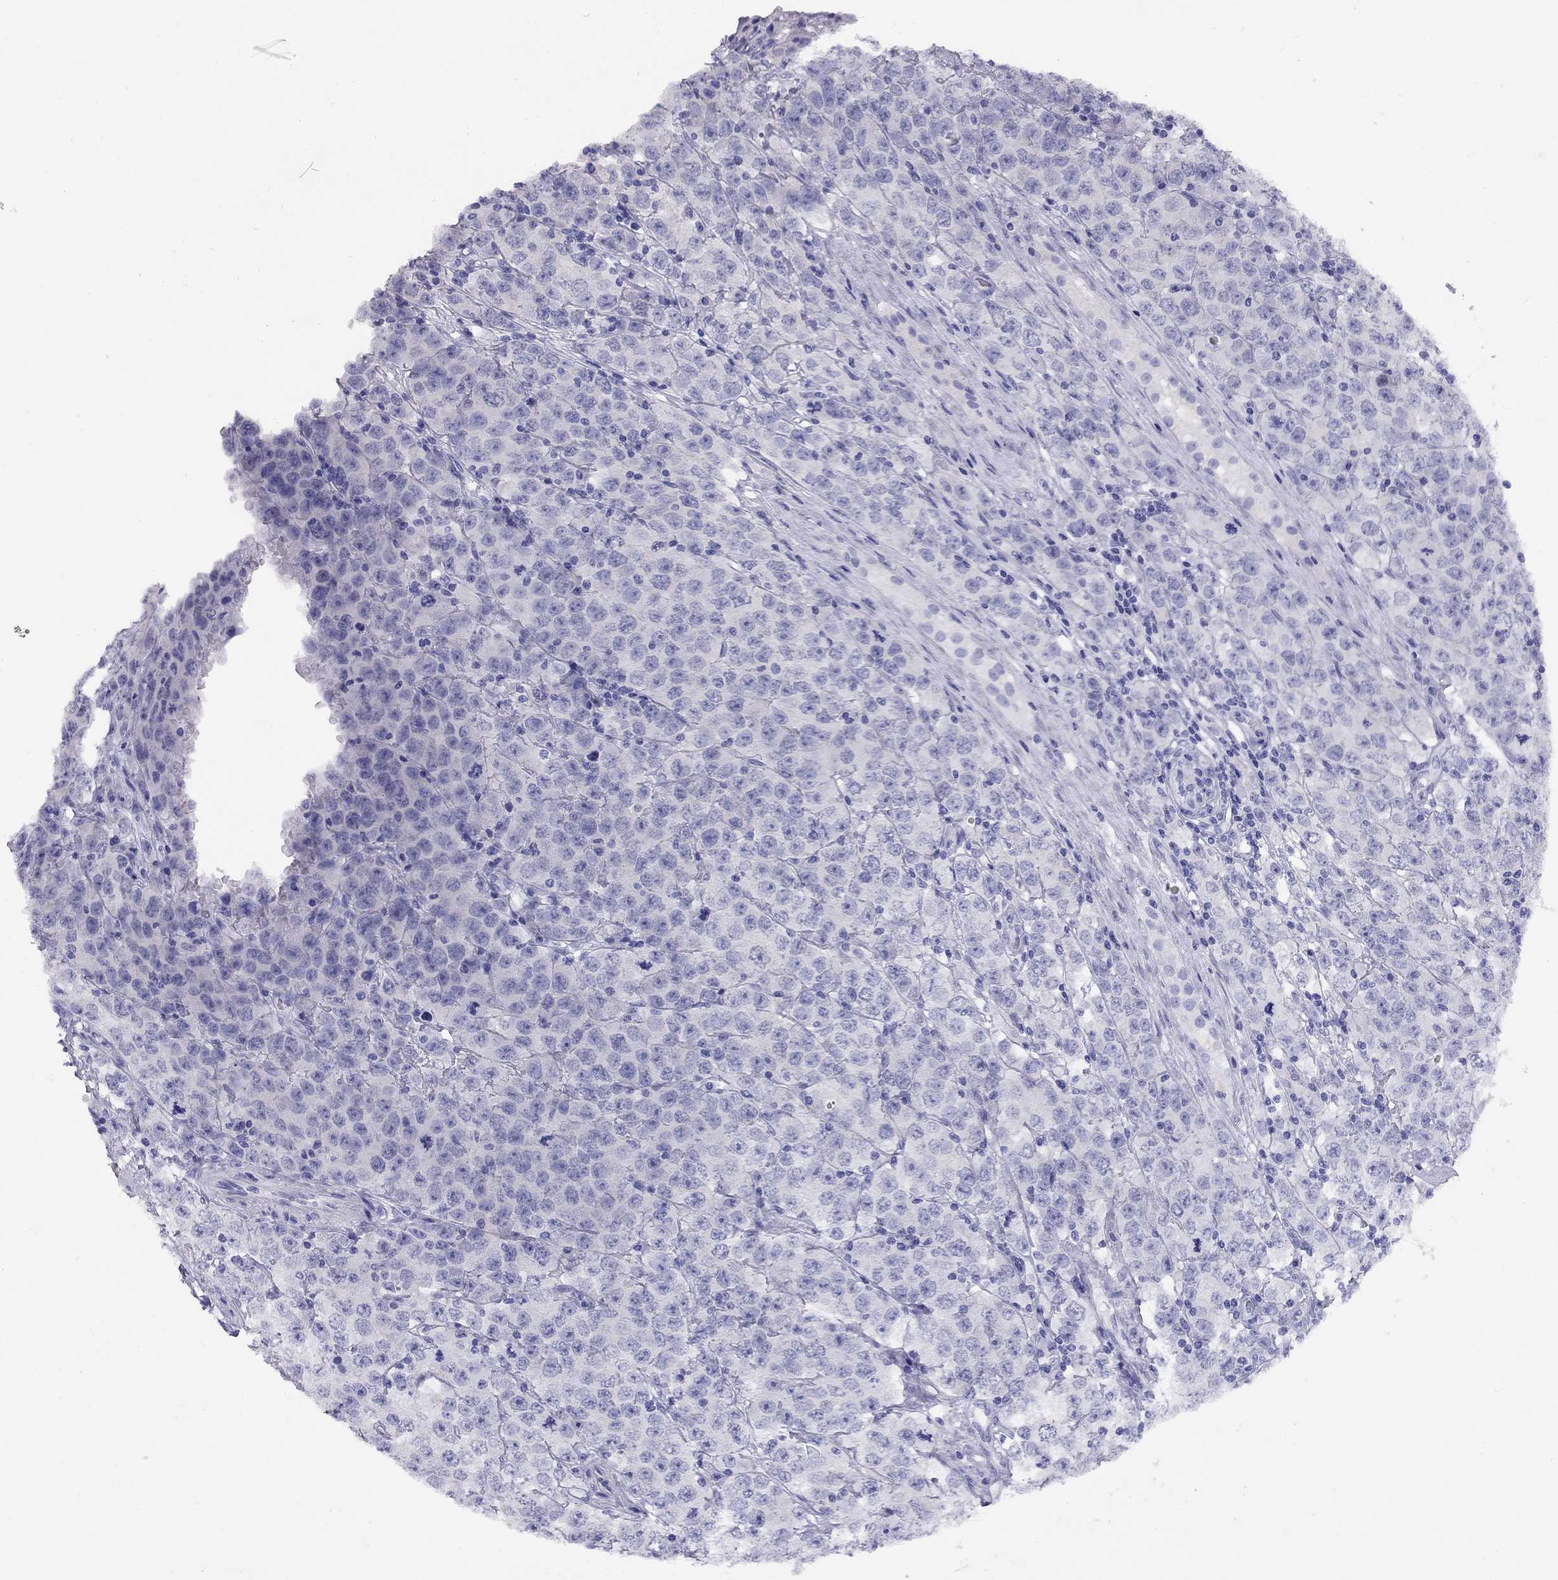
{"staining": {"intensity": "negative", "quantity": "none", "location": "none"}, "tissue": "testis cancer", "cell_type": "Tumor cells", "image_type": "cancer", "snomed": [{"axis": "morphology", "description": "Seminoma, NOS"}, {"axis": "topography", "description": "Testis"}], "caption": "Tumor cells are negative for brown protein staining in testis cancer. (DAB (3,3'-diaminobenzidine) IHC, high magnification).", "gene": "LRIT2", "patient": {"sex": "male", "age": 52}}